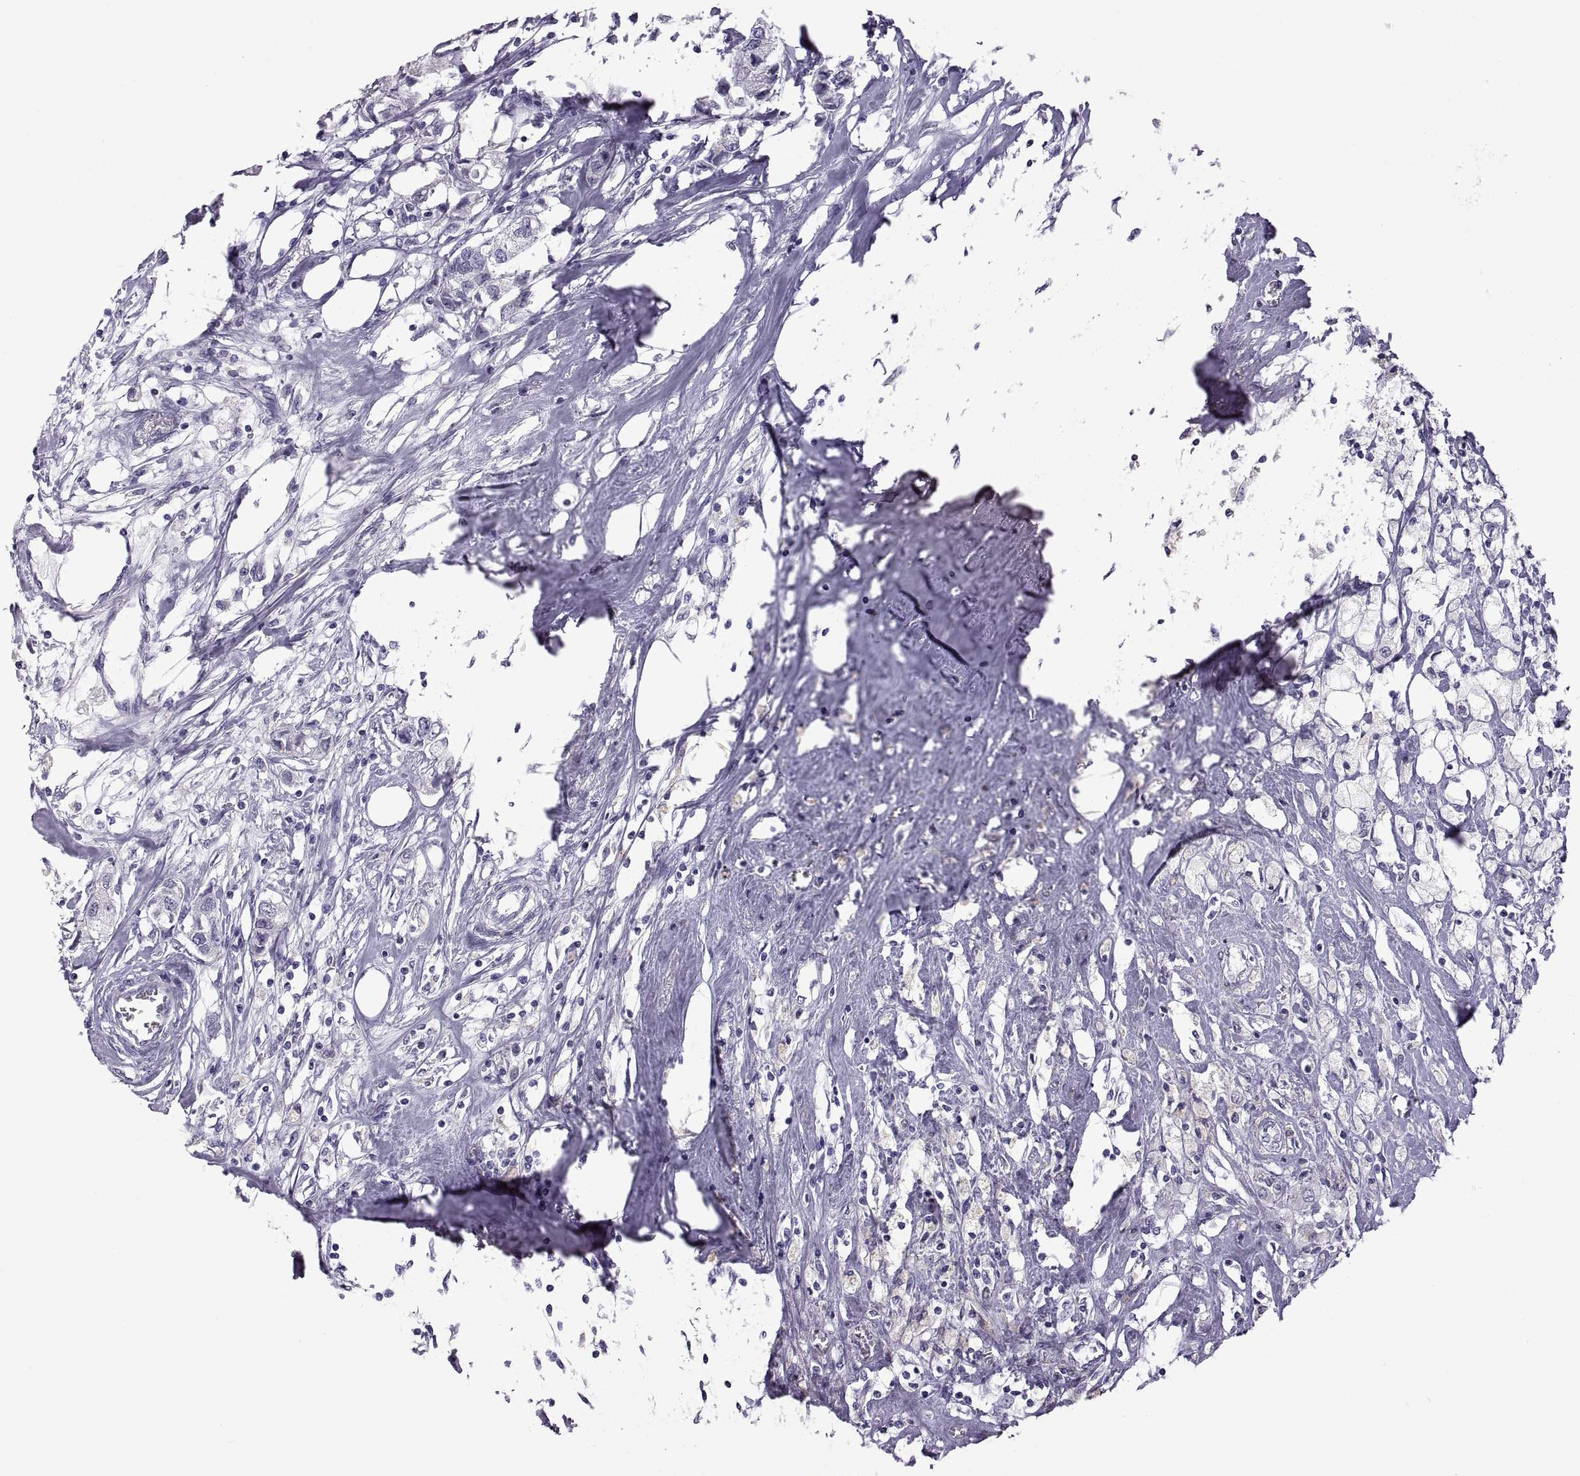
{"staining": {"intensity": "negative", "quantity": "none", "location": "none"}, "tissue": "breast cancer", "cell_type": "Tumor cells", "image_type": "cancer", "snomed": [{"axis": "morphology", "description": "Duct carcinoma"}, {"axis": "topography", "description": "Breast"}], "caption": "IHC of breast cancer shows no staining in tumor cells.", "gene": "RDM1", "patient": {"sex": "female", "age": 80}}